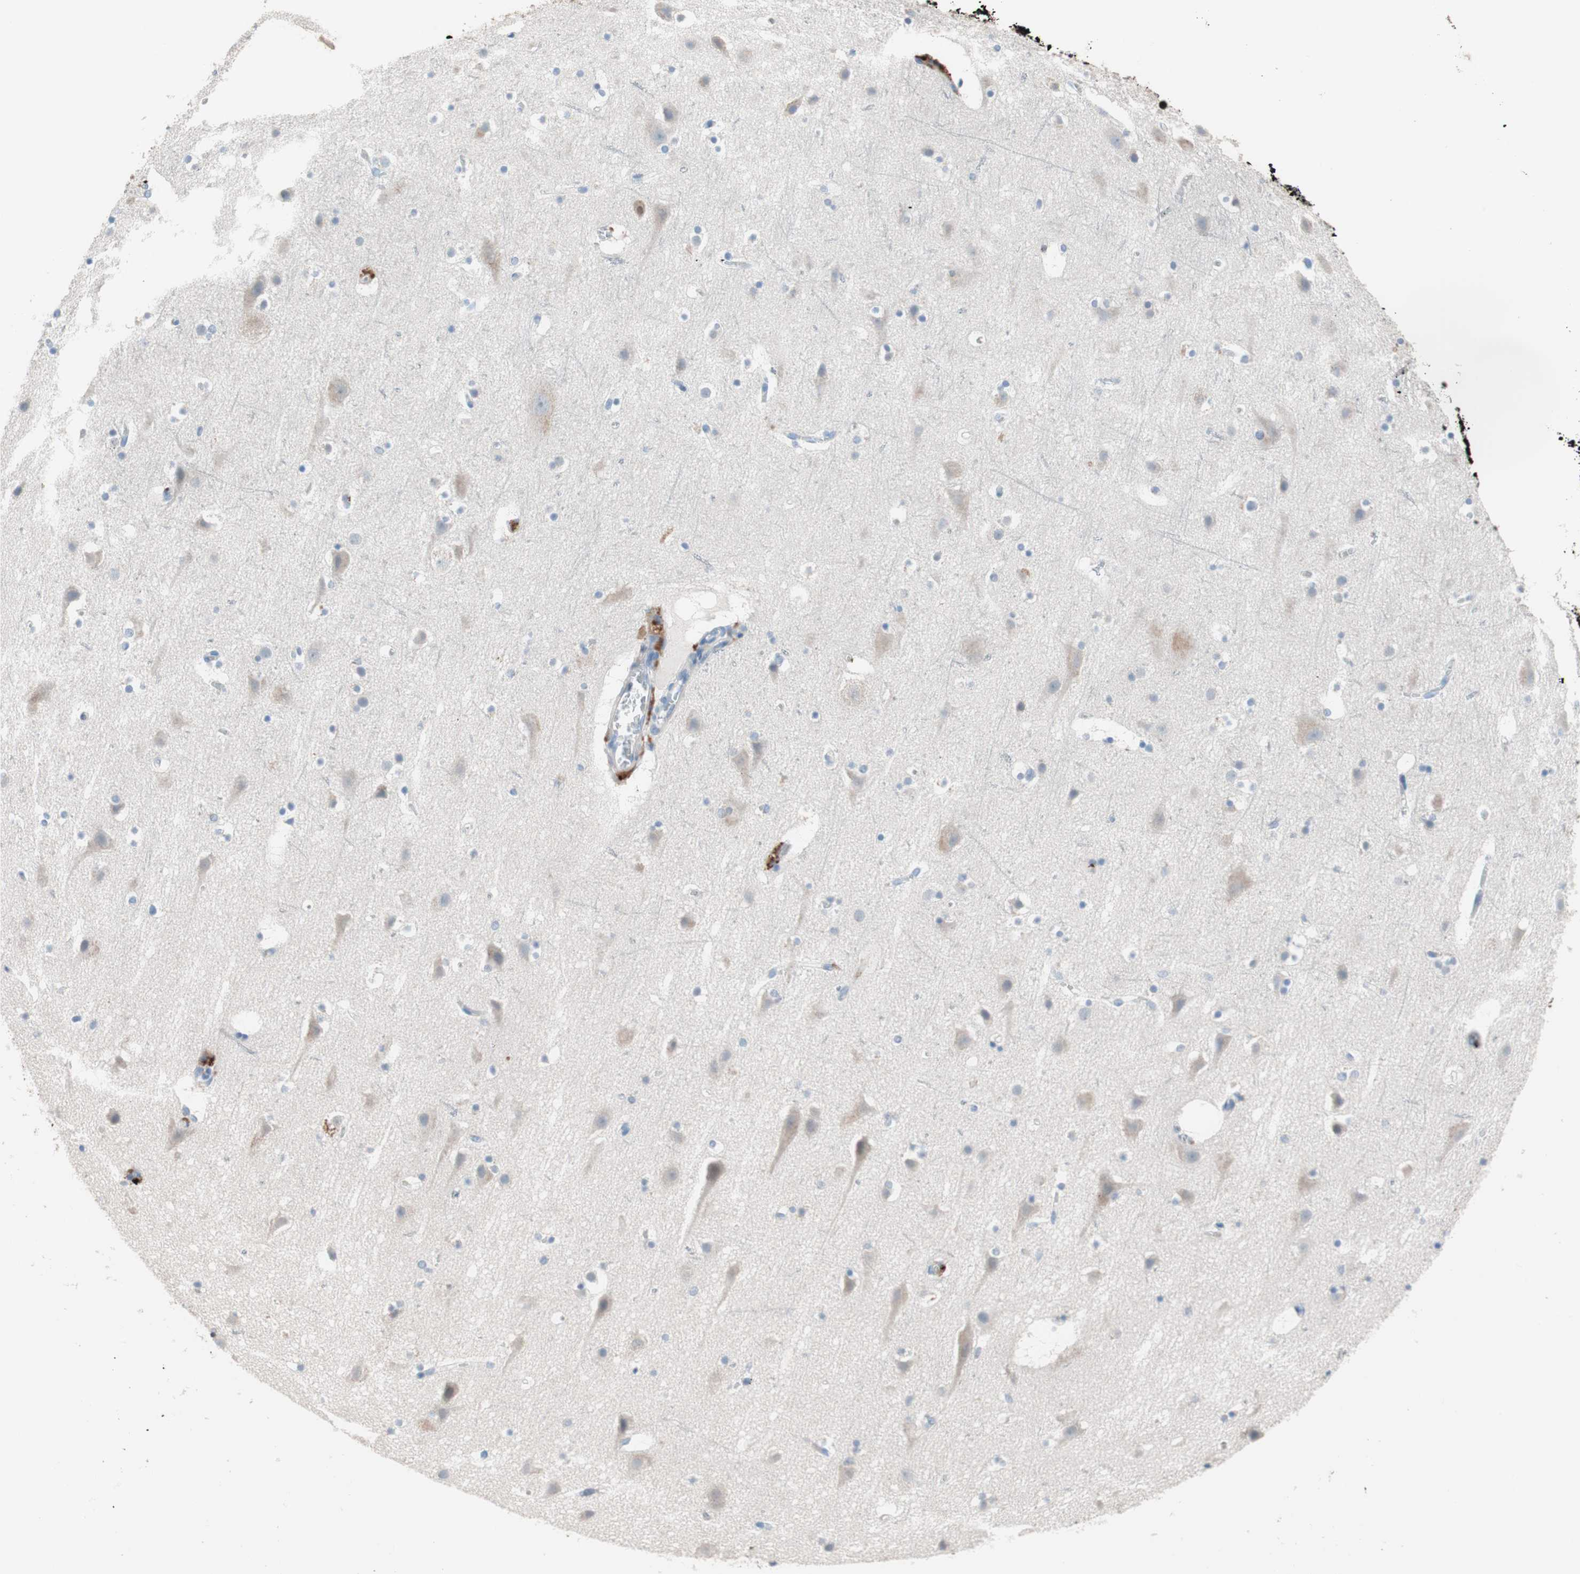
{"staining": {"intensity": "negative", "quantity": "none", "location": "none"}, "tissue": "cerebral cortex", "cell_type": "Endothelial cells", "image_type": "normal", "snomed": [{"axis": "morphology", "description": "Normal tissue, NOS"}, {"axis": "topography", "description": "Cerebral cortex"}], "caption": "Endothelial cells show no significant positivity in normal cerebral cortex.", "gene": "CLEC4D", "patient": {"sex": "male", "age": 45}}